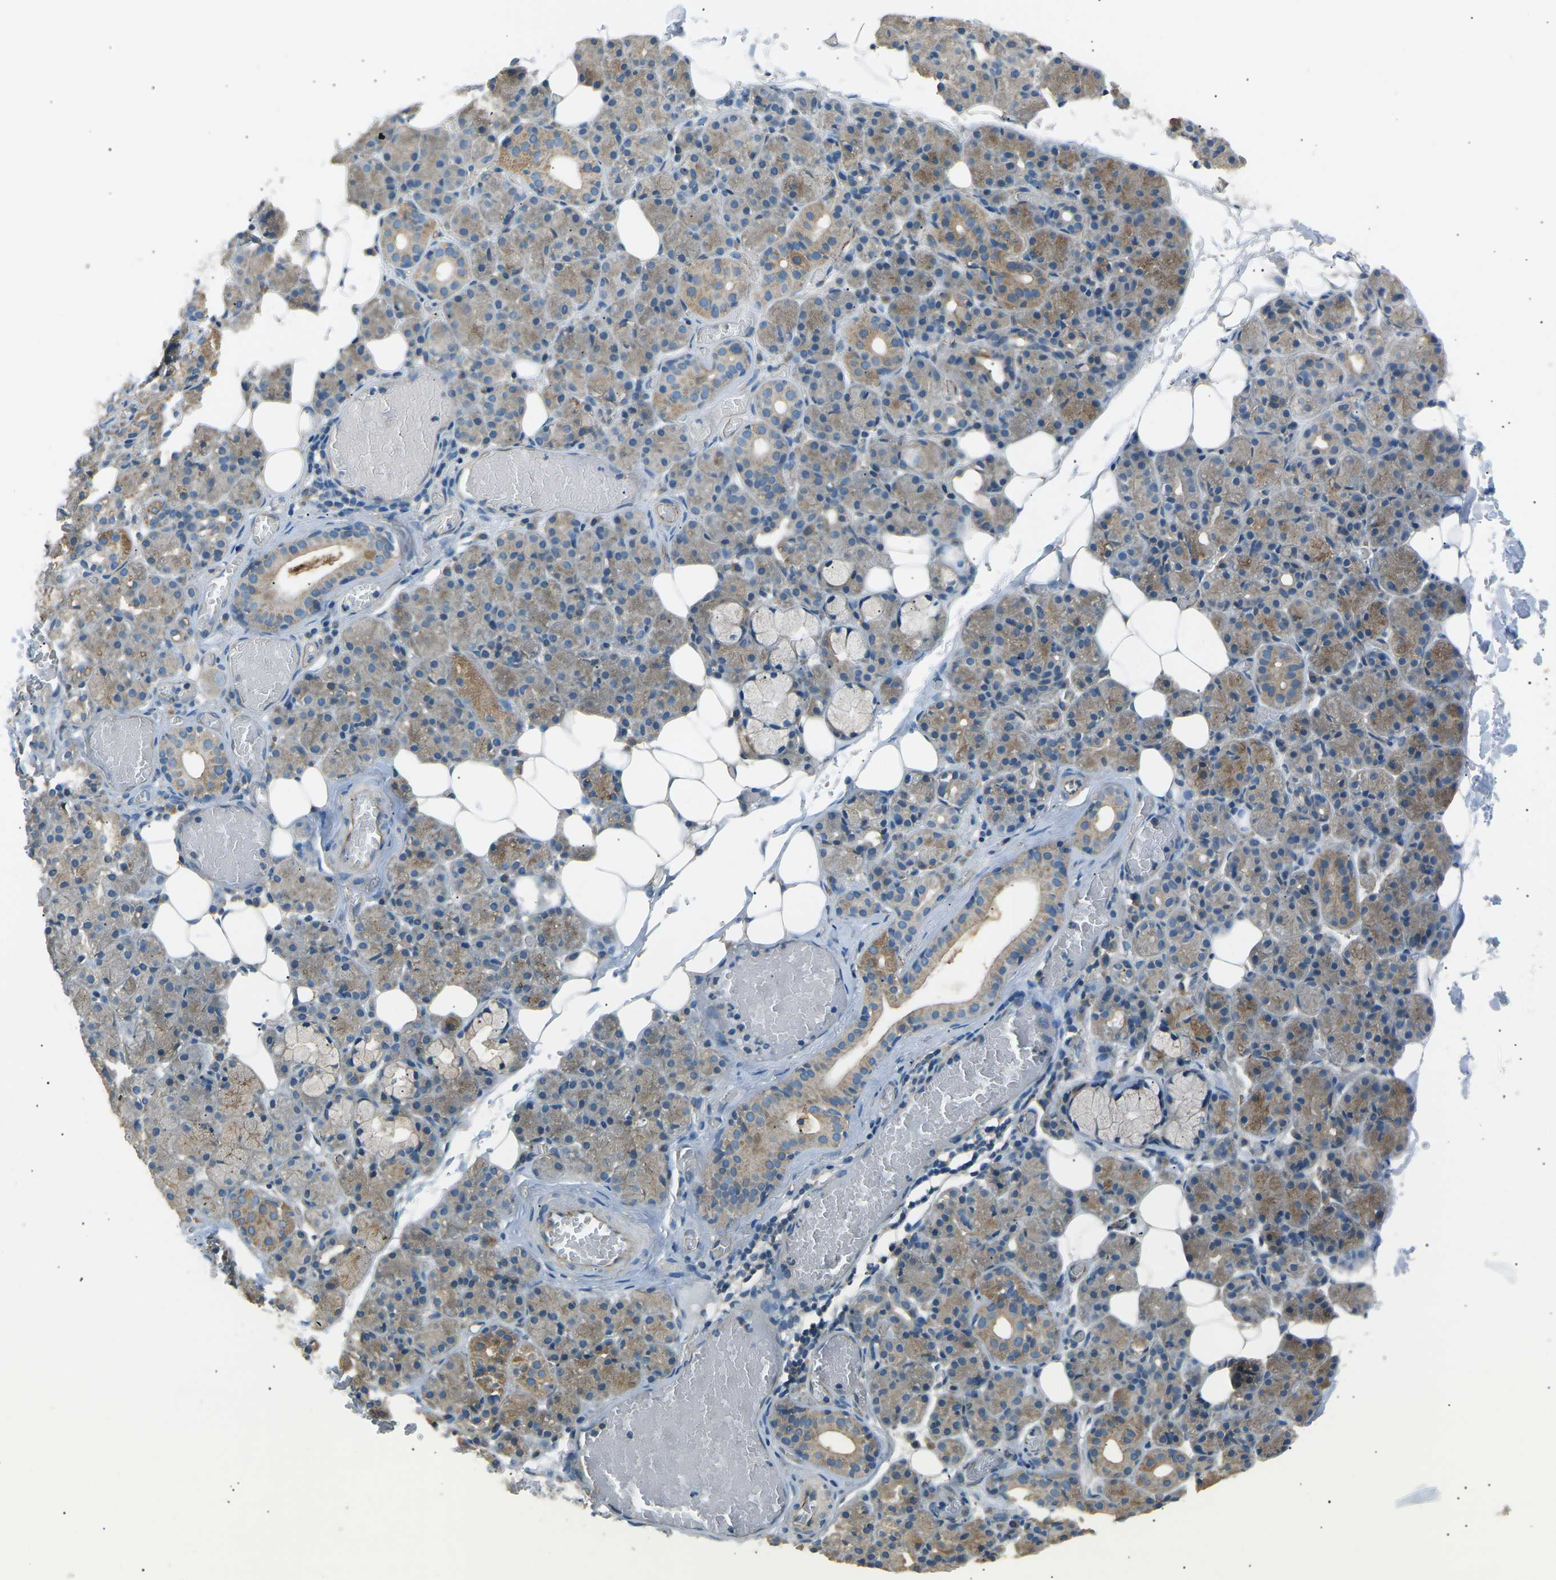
{"staining": {"intensity": "moderate", "quantity": "25%-75%", "location": "cytoplasmic/membranous"}, "tissue": "salivary gland", "cell_type": "Glandular cells", "image_type": "normal", "snomed": [{"axis": "morphology", "description": "Normal tissue, NOS"}, {"axis": "topography", "description": "Salivary gland"}], "caption": "Glandular cells exhibit medium levels of moderate cytoplasmic/membranous positivity in about 25%-75% of cells in normal salivary gland. Immunohistochemistry (ihc) stains the protein of interest in brown and the nuclei are stained blue.", "gene": "SLK", "patient": {"sex": "male", "age": 63}}